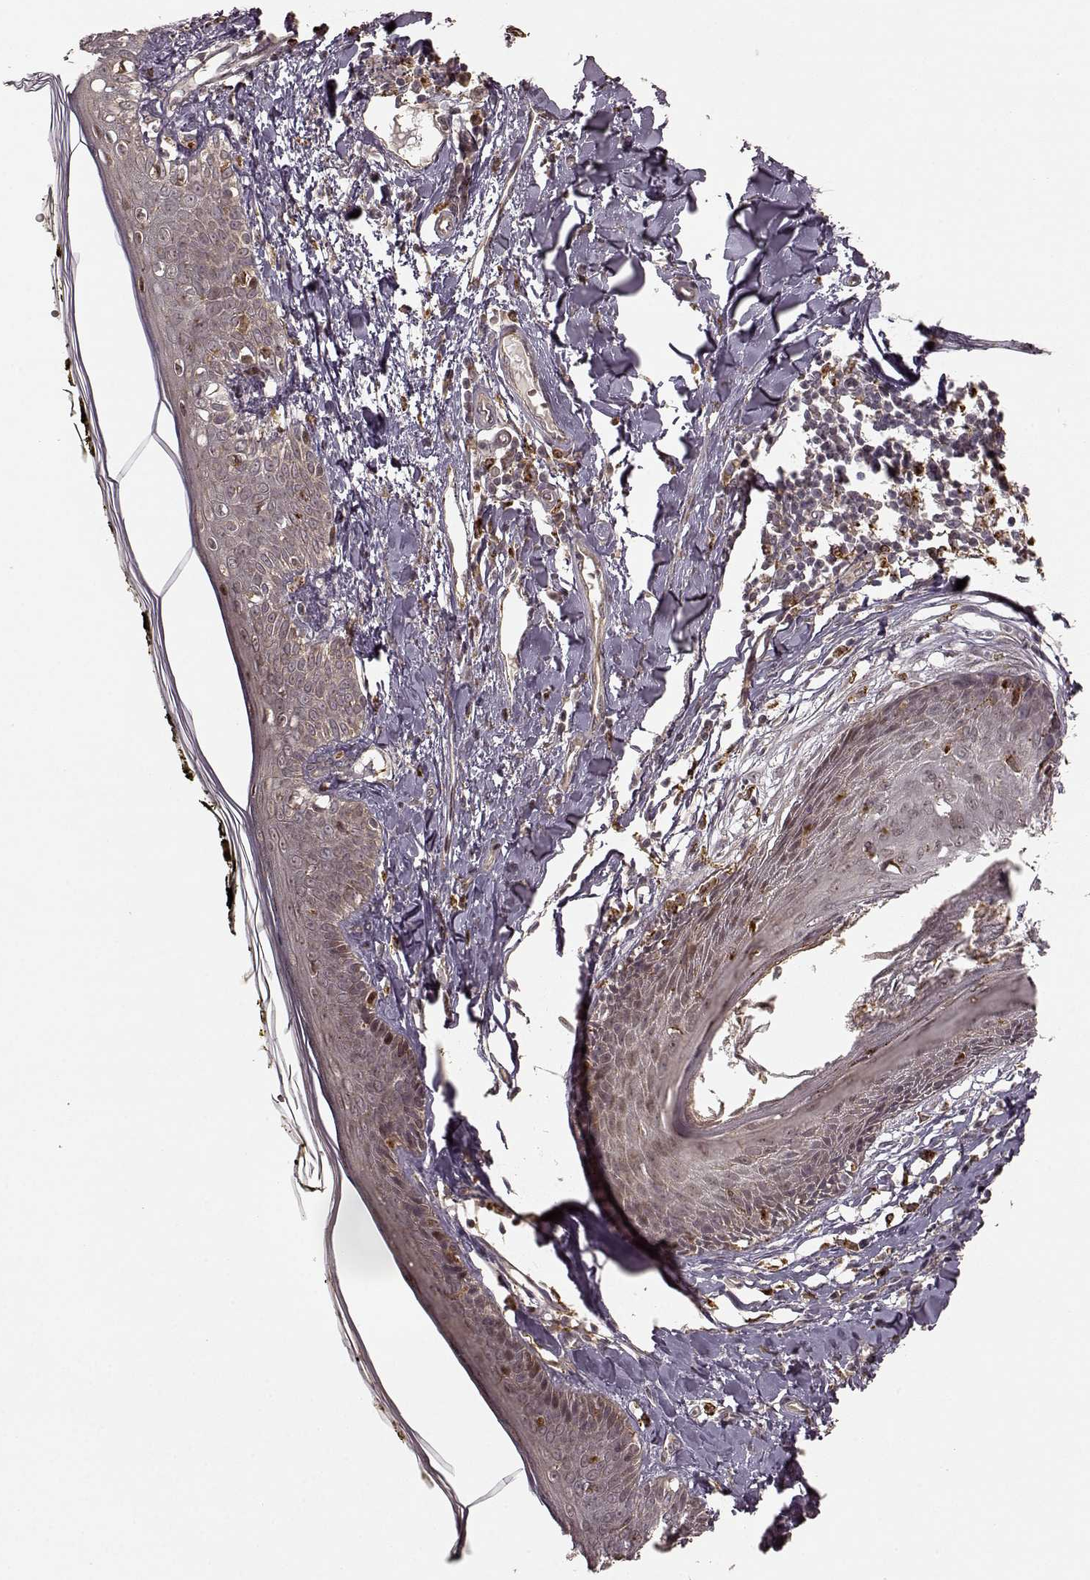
{"staining": {"intensity": "moderate", "quantity": "25%-75%", "location": "cytoplasmic/membranous"}, "tissue": "skin", "cell_type": "Fibroblasts", "image_type": "normal", "snomed": [{"axis": "morphology", "description": "Normal tissue, NOS"}, {"axis": "topography", "description": "Skin"}], "caption": "Benign skin displays moderate cytoplasmic/membranous positivity in about 25%-75% of fibroblasts The staining was performed using DAB (3,3'-diaminobenzidine), with brown indicating positive protein expression. Nuclei are stained blue with hematoxylin..", "gene": "SLC12A9", "patient": {"sex": "male", "age": 76}}